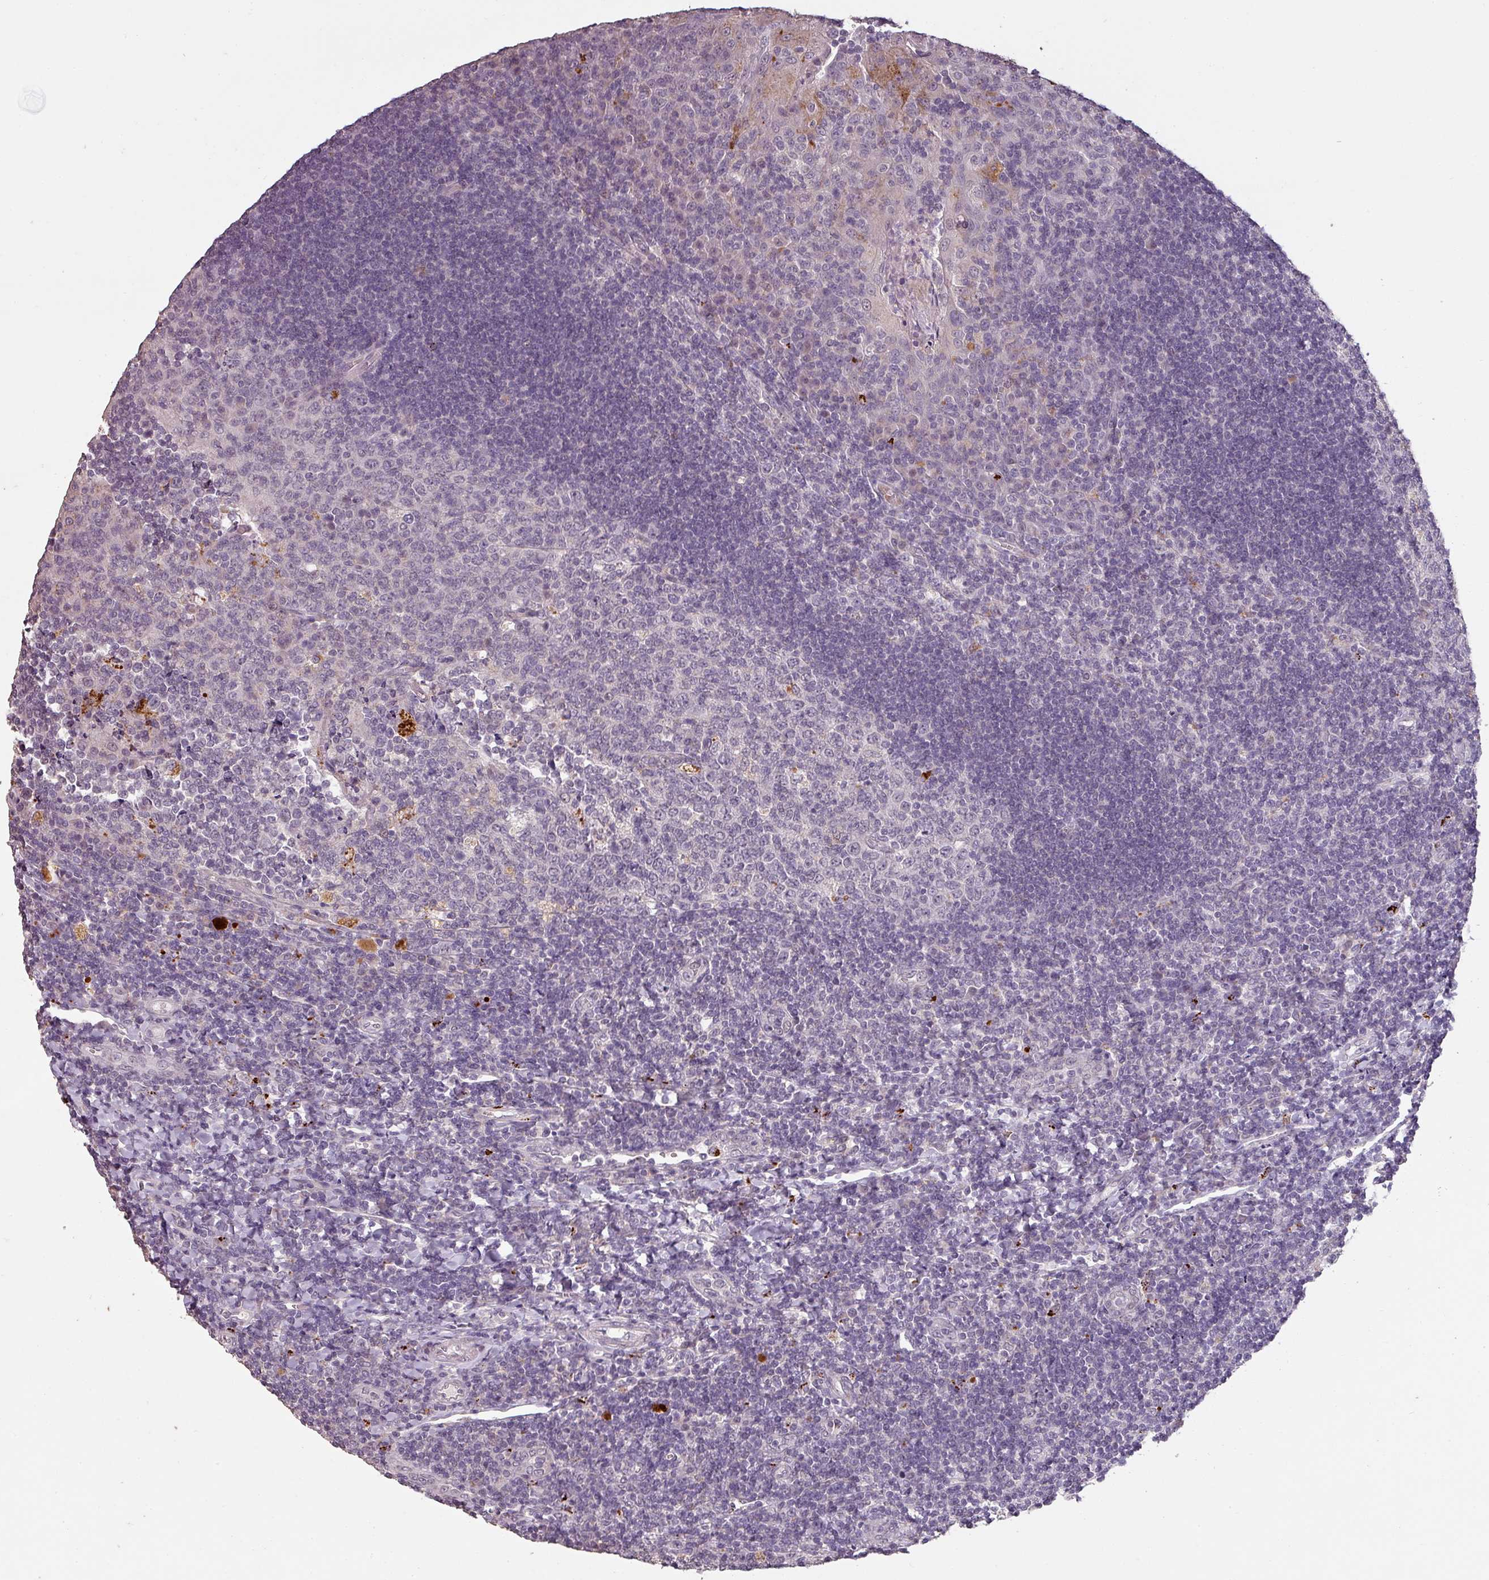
{"staining": {"intensity": "negative", "quantity": "none", "location": "none"}, "tissue": "tonsil", "cell_type": "Germinal center cells", "image_type": "normal", "snomed": [{"axis": "morphology", "description": "Normal tissue, NOS"}, {"axis": "topography", "description": "Tonsil"}], "caption": "Image shows no protein expression in germinal center cells of unremarkable tonsil.", "gene": "LYPLA1", "patient": {"sex": "male", "age": 17}}